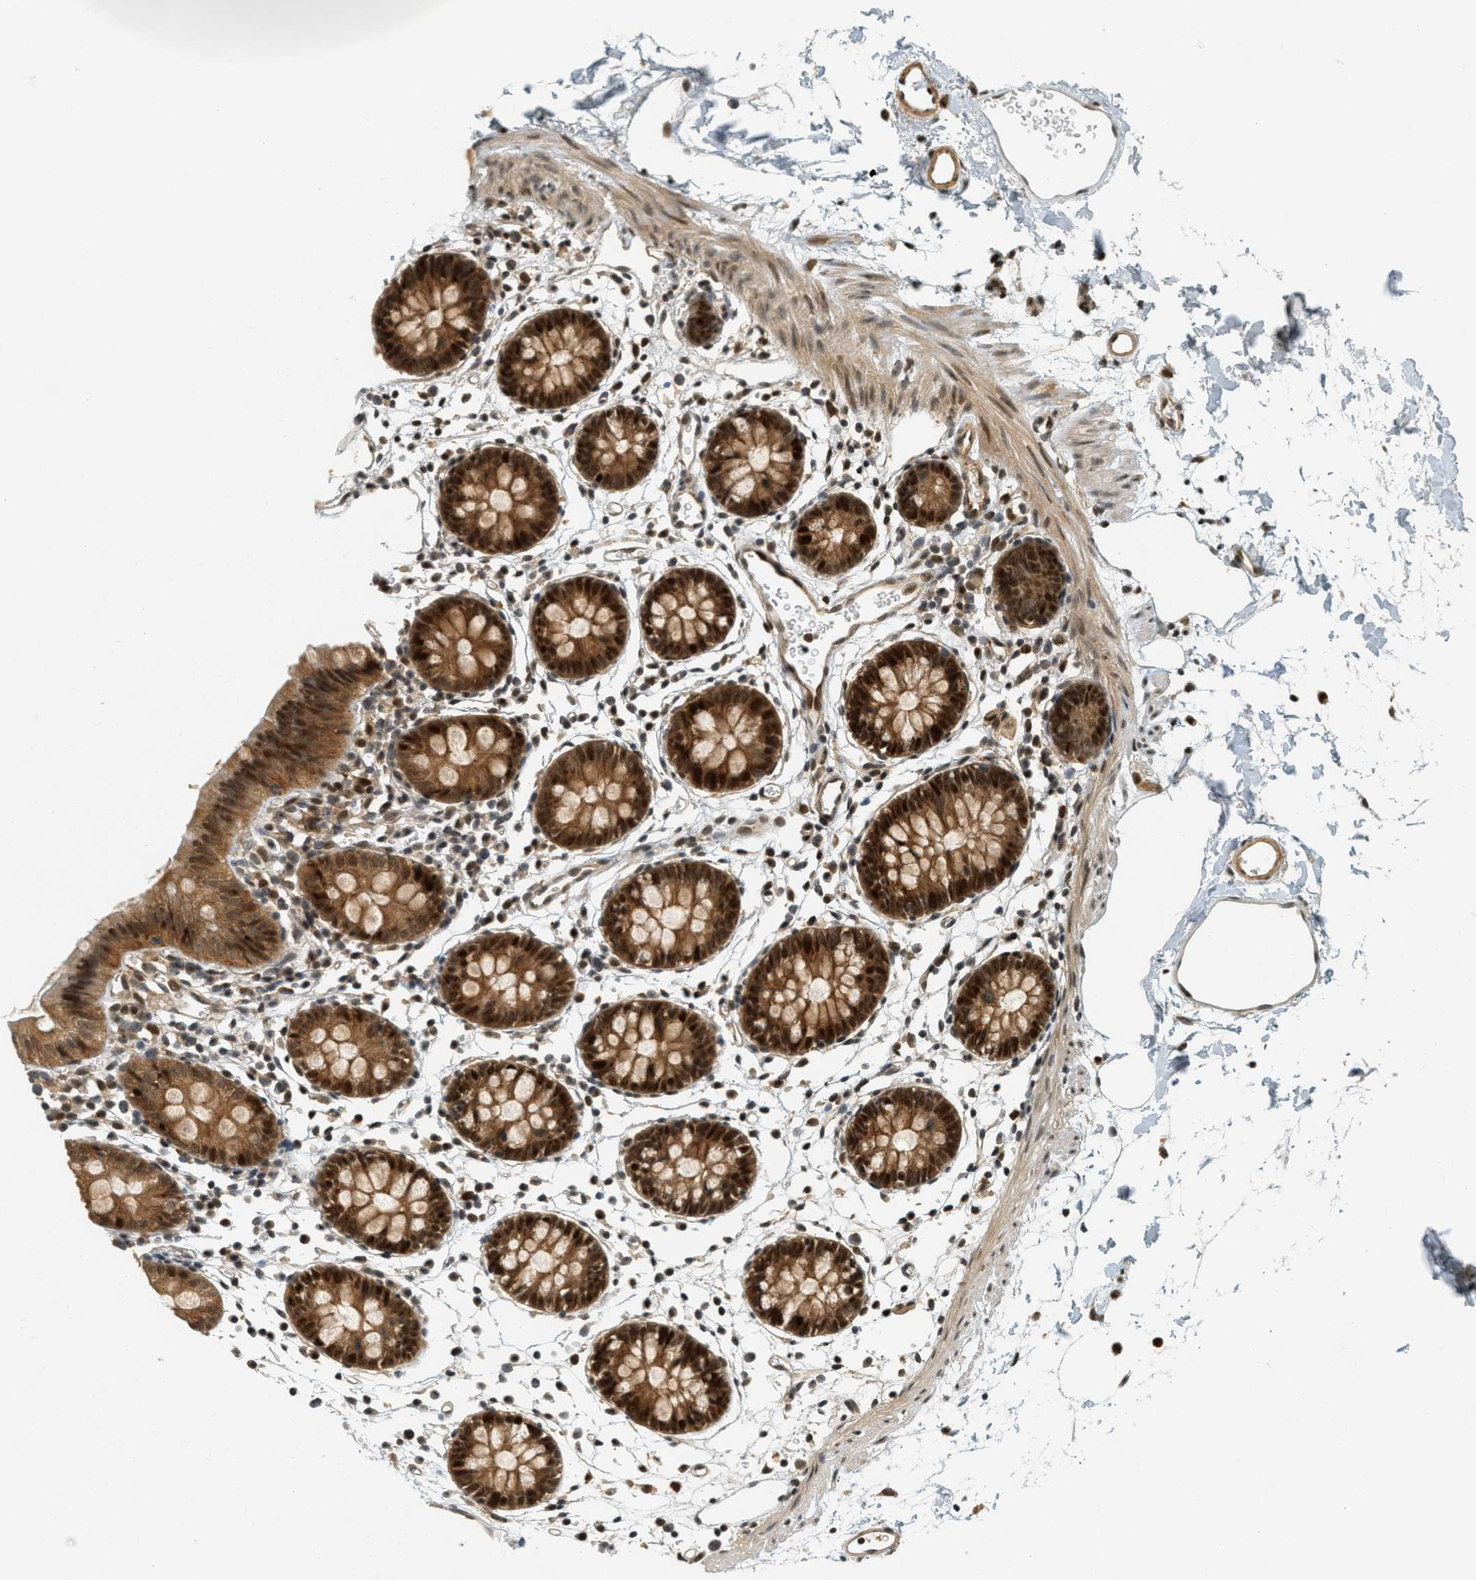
{"staining": {"intensity": "moderate", "quantity": ">75%", "location": "cytoplasmic/membranous"}, "tissue": "colon", "cell_type": "Endothelial cells", "image_type": "normal", "snomed": [{"axis": "morphology", "description": "Normal tissue, NOS"}, {"axis": "topography", "description": "Colon"}], "caption": "Unremarkable colon was stained to show a protein in brown. There is medium levels of moderate cytoplasmic/membranous expression in approximately >75% of endothelial cells. The staining was performed using DAB to visualize the protein expression in brown, while the nuclei were stained in blue with hematoxylin (Magnification: 20x).", "gene": "FOXM1", "patient": {"sex": "male", "age": 14}}